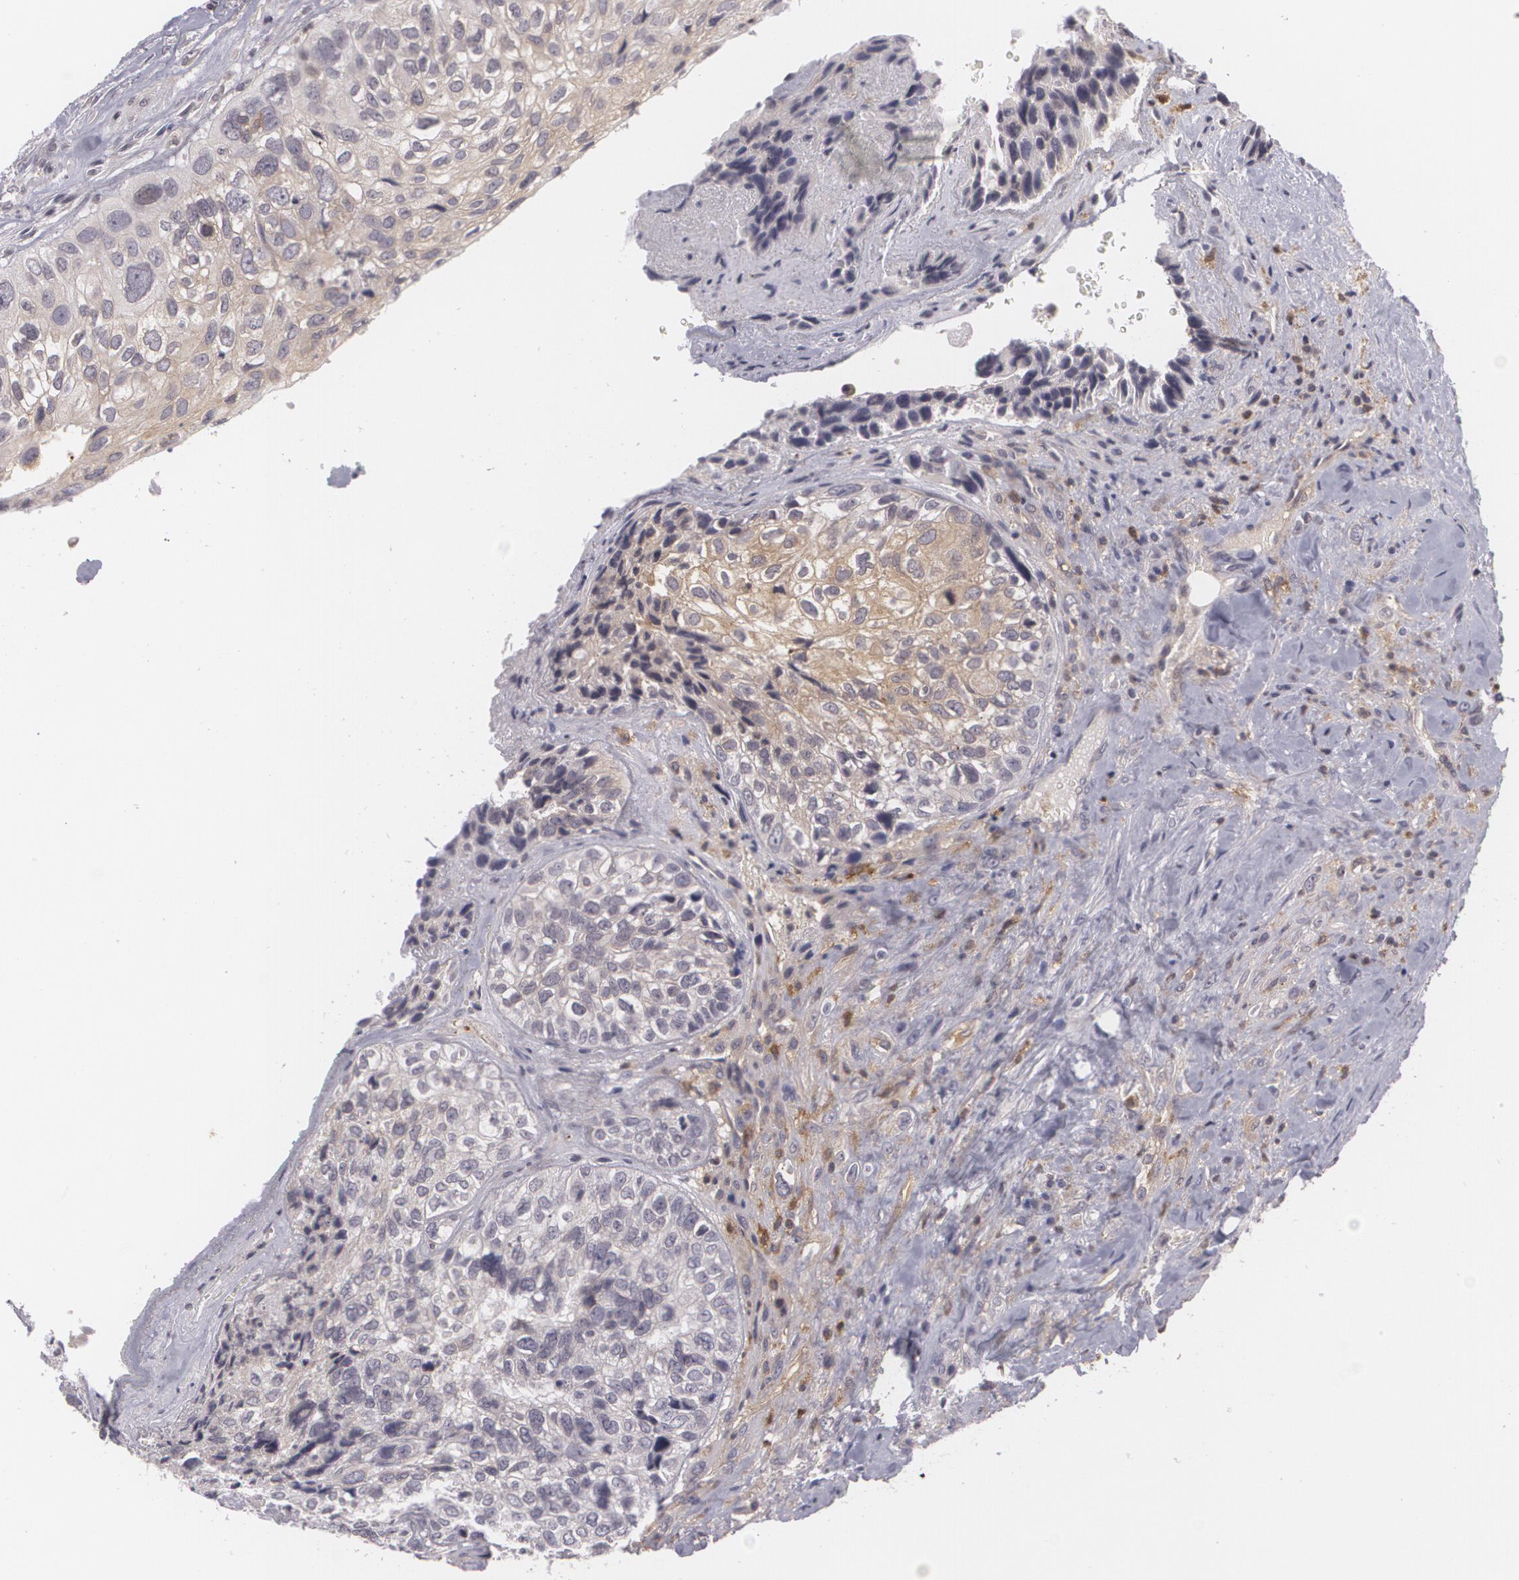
{"staining": {"intensity": "weak", "quantity": "25%-75%", "location": "cytoplasmic/membranous"}, "tissue": "breast cancer", "cell_type": "Tumor cells", "image_type": "cancer", "snomed": [{"axis": "morphology", "description": "Neoplasm, malignant, NOS"}, {"axis": "topography", "description": "Breast"}], "caption": "Immunohistochemistry photomicrograph of neoplastic tissue: human breast cancer stained using immunohistochemistry reveals low levels of weak protein expression localized specifically in the cytoplasmic/membranous of tumor cells, appearing as a cytoplasmic/membranous brown color.", "gene": "BIN1", "patient": {"sex": "female", "age": 50}}